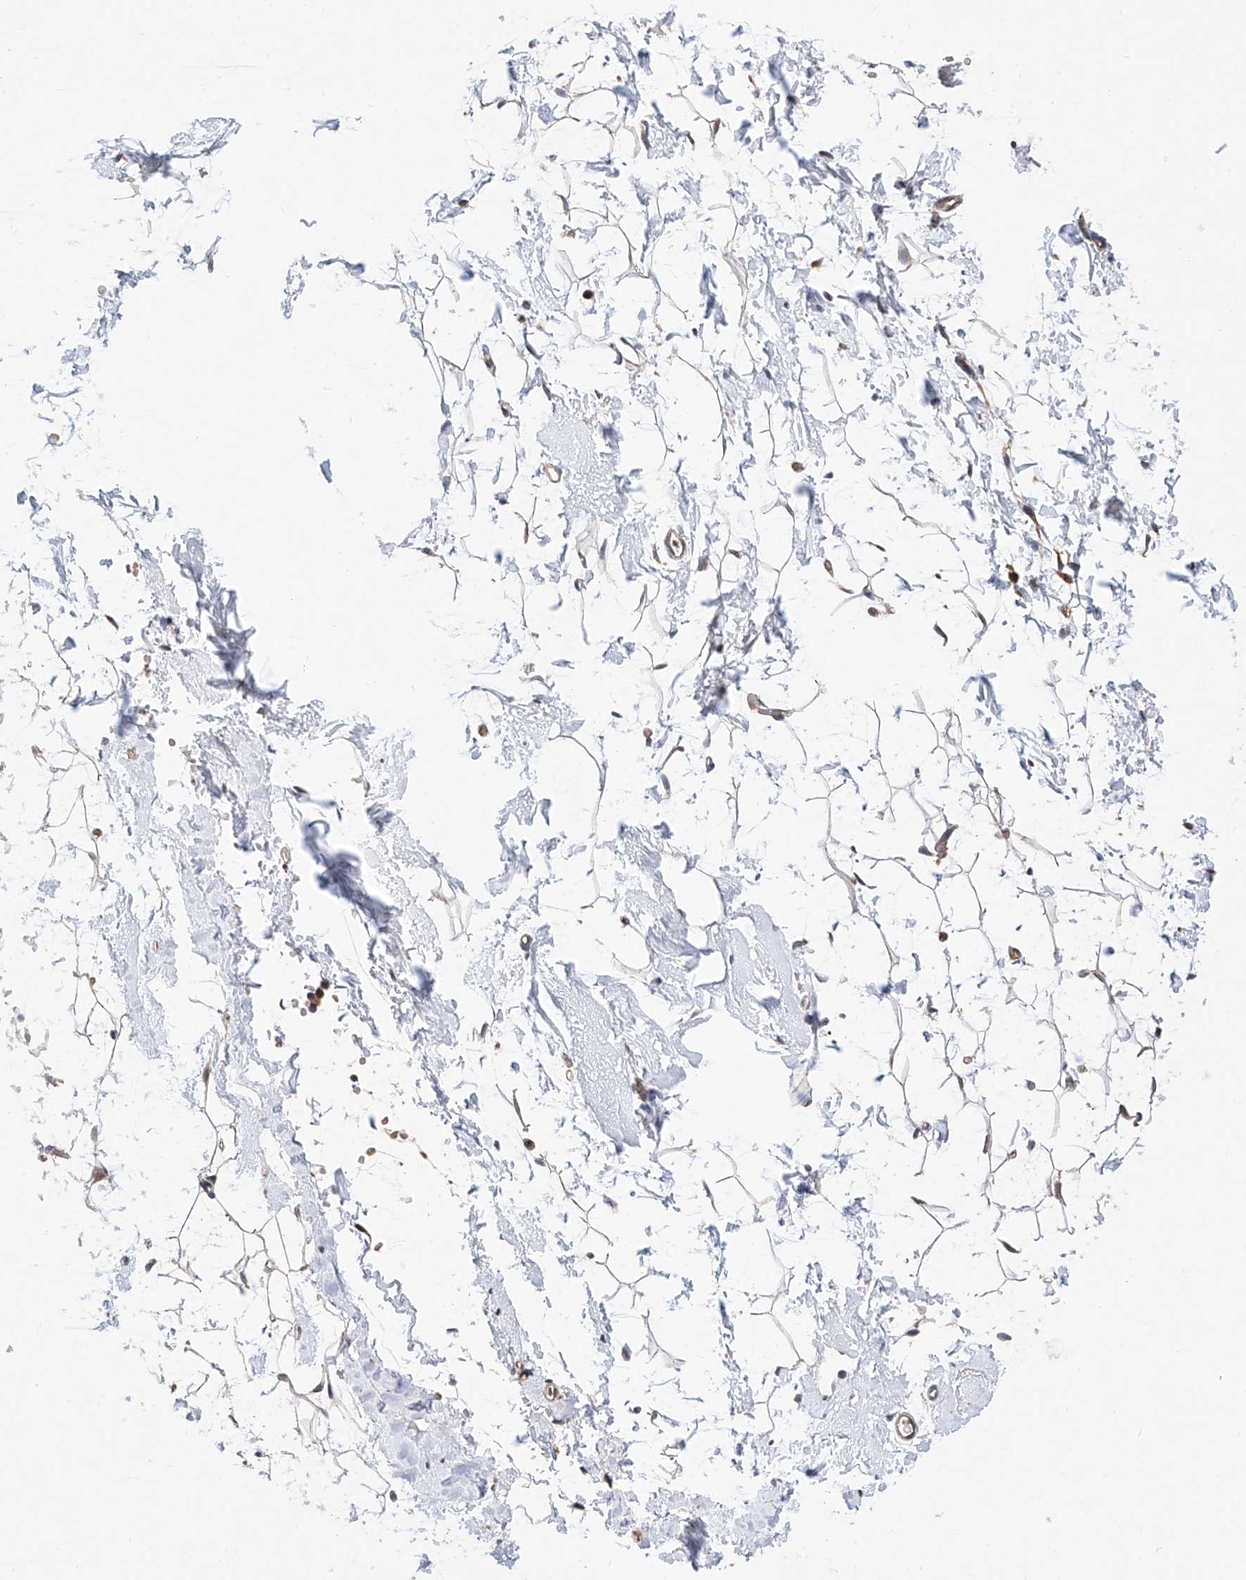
{"staining": {"intensity": "moderate", "quantity": ">75%", "location": "cytoplasmic/membranous"}, "tissue": "adipose tissue", "cell_type": "Adipocytes", "image_type": "normal", "snomed": [{"axis": "morphology", "description": "Normal tissue, NOS"}, {"axis": "topography", "description": "Breast"}], "caption": "The micrograph shows immunohistochemical staining of normal adipose tissue. There is moderate cytoplasmic/membranous staining is present in about >75% of adipocytes. The staining is performed using DAB (3,3'-diaminobenzidine) brown chromogen to label protein expression. The nuclei are counter-stained blue using hematoxylin.", "gene": "FUCA2", "patient": {"sex": "female", "age": 23}}